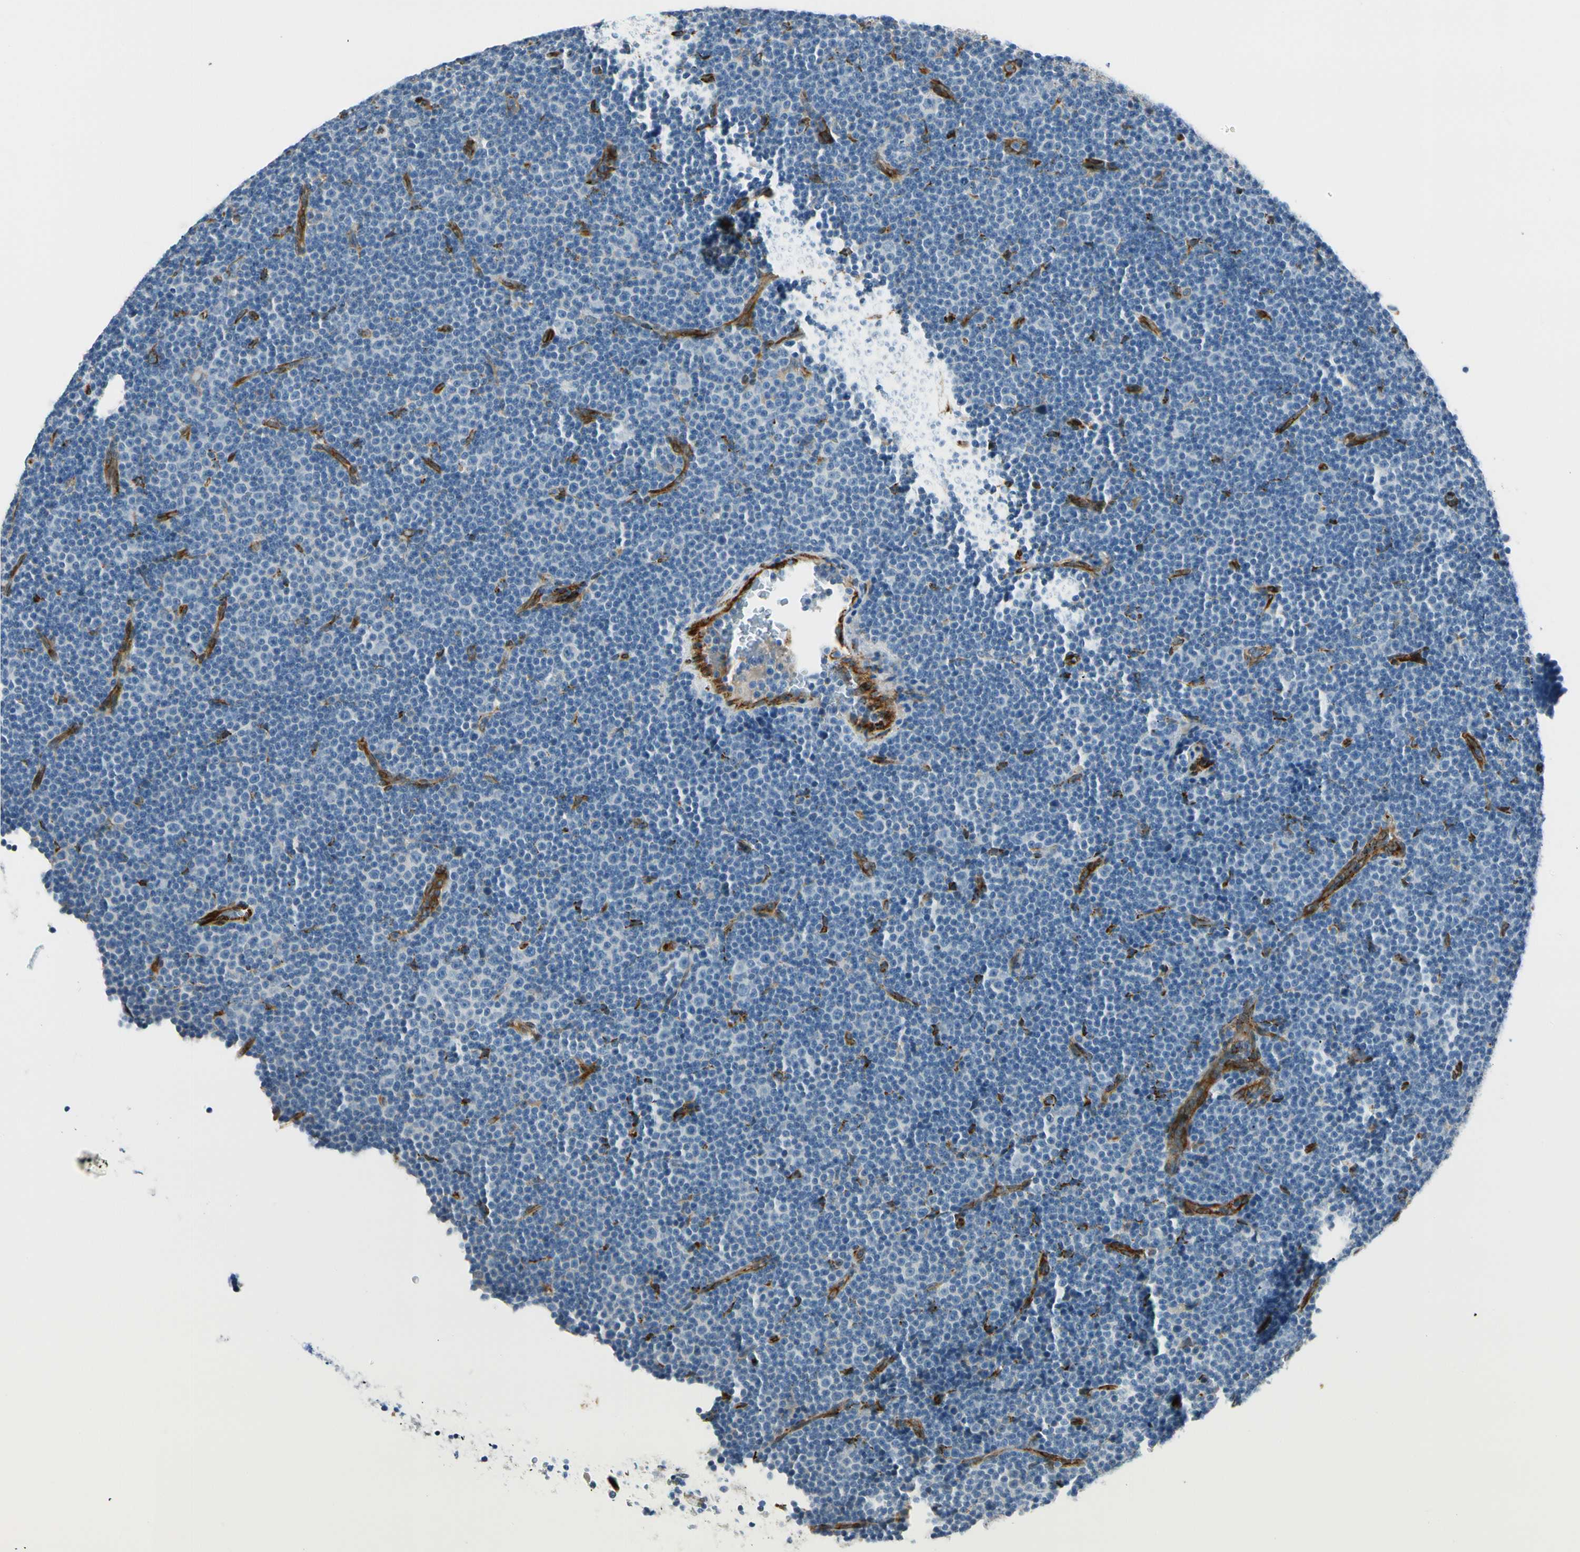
{"staining": {"intensity": "negative", "quantity": "none", "location": "none"}, "tissue": "lymphoma", "cell_type": "Tumor cells", "image_type": "cancer", "snomed": [{"axis": "morphology", "description": "Malignant lymphoma, non-Hodgkin's type, Low grade"}, {"axis": "topography", "description": "Lymph node"}], "caption": "This is an IHC micrograph of human lymphoma. There is no staining in tumor cells.", "gene": "FKBP7", "patient": {"sex": "female", "age": 67}}